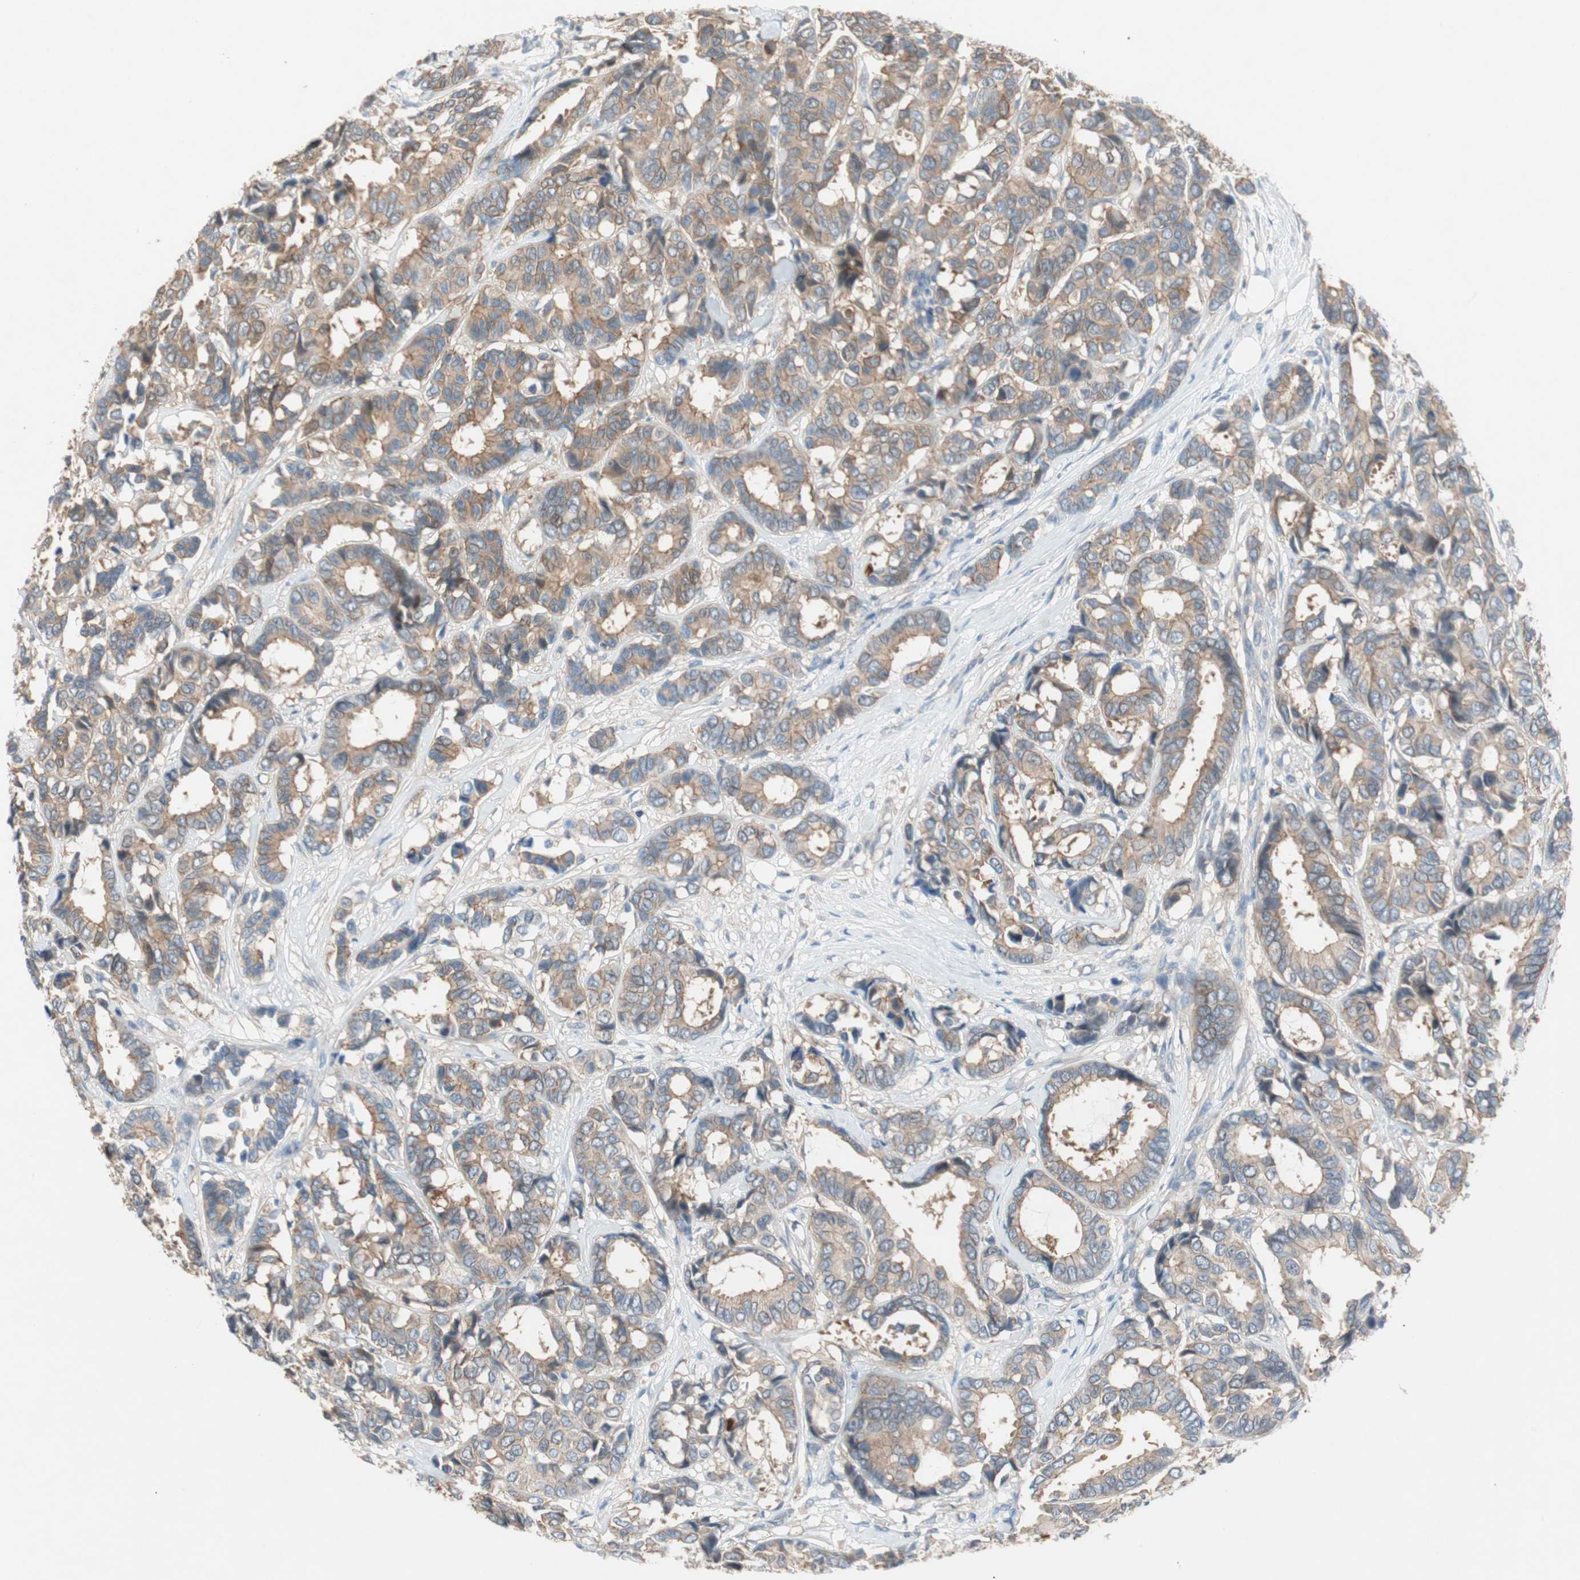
{"staining": {"intensity": "moderate", "quantity": "25%-75%", "location": "cytoplasmic/membranous"}, "tissue": "breast cancer", "cell_type": "Tumor cells", "image_type": "cancer", "snomed": [{"axis": "morphology", "description": "Duct carcinoma"}, {"axis": "topography", "description": "Breast"}], "caption": "Protein analysis of breast invasive ductal carcinoma tissue displays moderate cytoplasmic/membranous positivity in approximately 25%-75% of tumor cells. Immunohistochemistry (ihc) stains the protein in brown and the nuclei are stained blue.", "gene": "GLUL", "patient": {"sex": "female", "age": 87}}